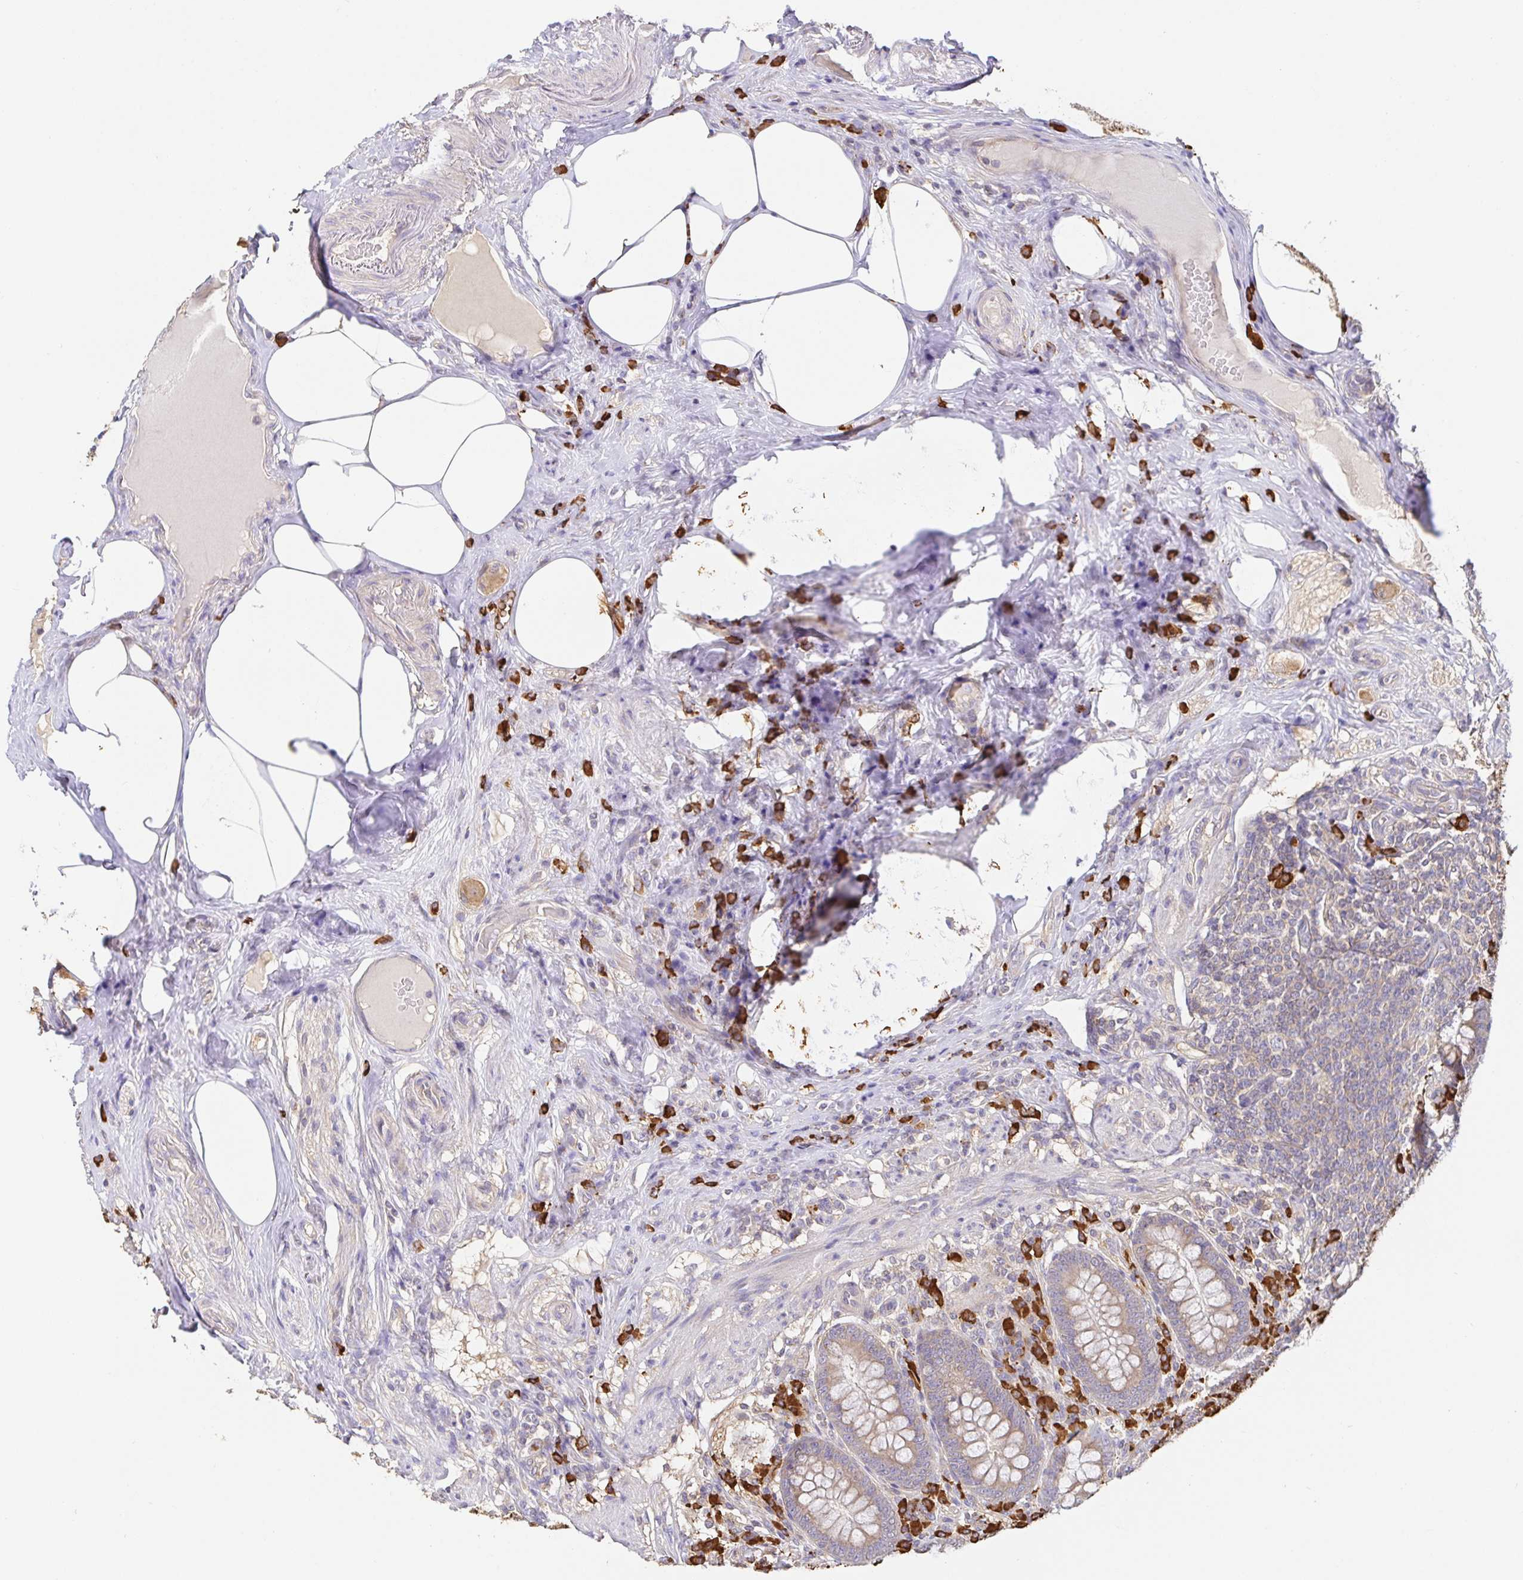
{"staining": {"intensity": "negative", "quantity": "none", "location": "none"}, "tissue": "appendix", "cell_type": "Glandular cells", "image_type": "normal", "snomed": [{"axis": "morphology", "description": "Normal tissue, NOS"}, {"axis": "topography", "description": "Appendix"}], "caption": "Unremarkable appendix was stained to show a protein in brown. There is no significant expression in glandular cells. (Stains: DAB (3,3'-diaminobenzidine) IHC with hematoxylin counter stain, Microscopy: brightfield microscopy at high magnification).", "gene": "HAGH", "patient": {"sex": "male", "age": 71}}